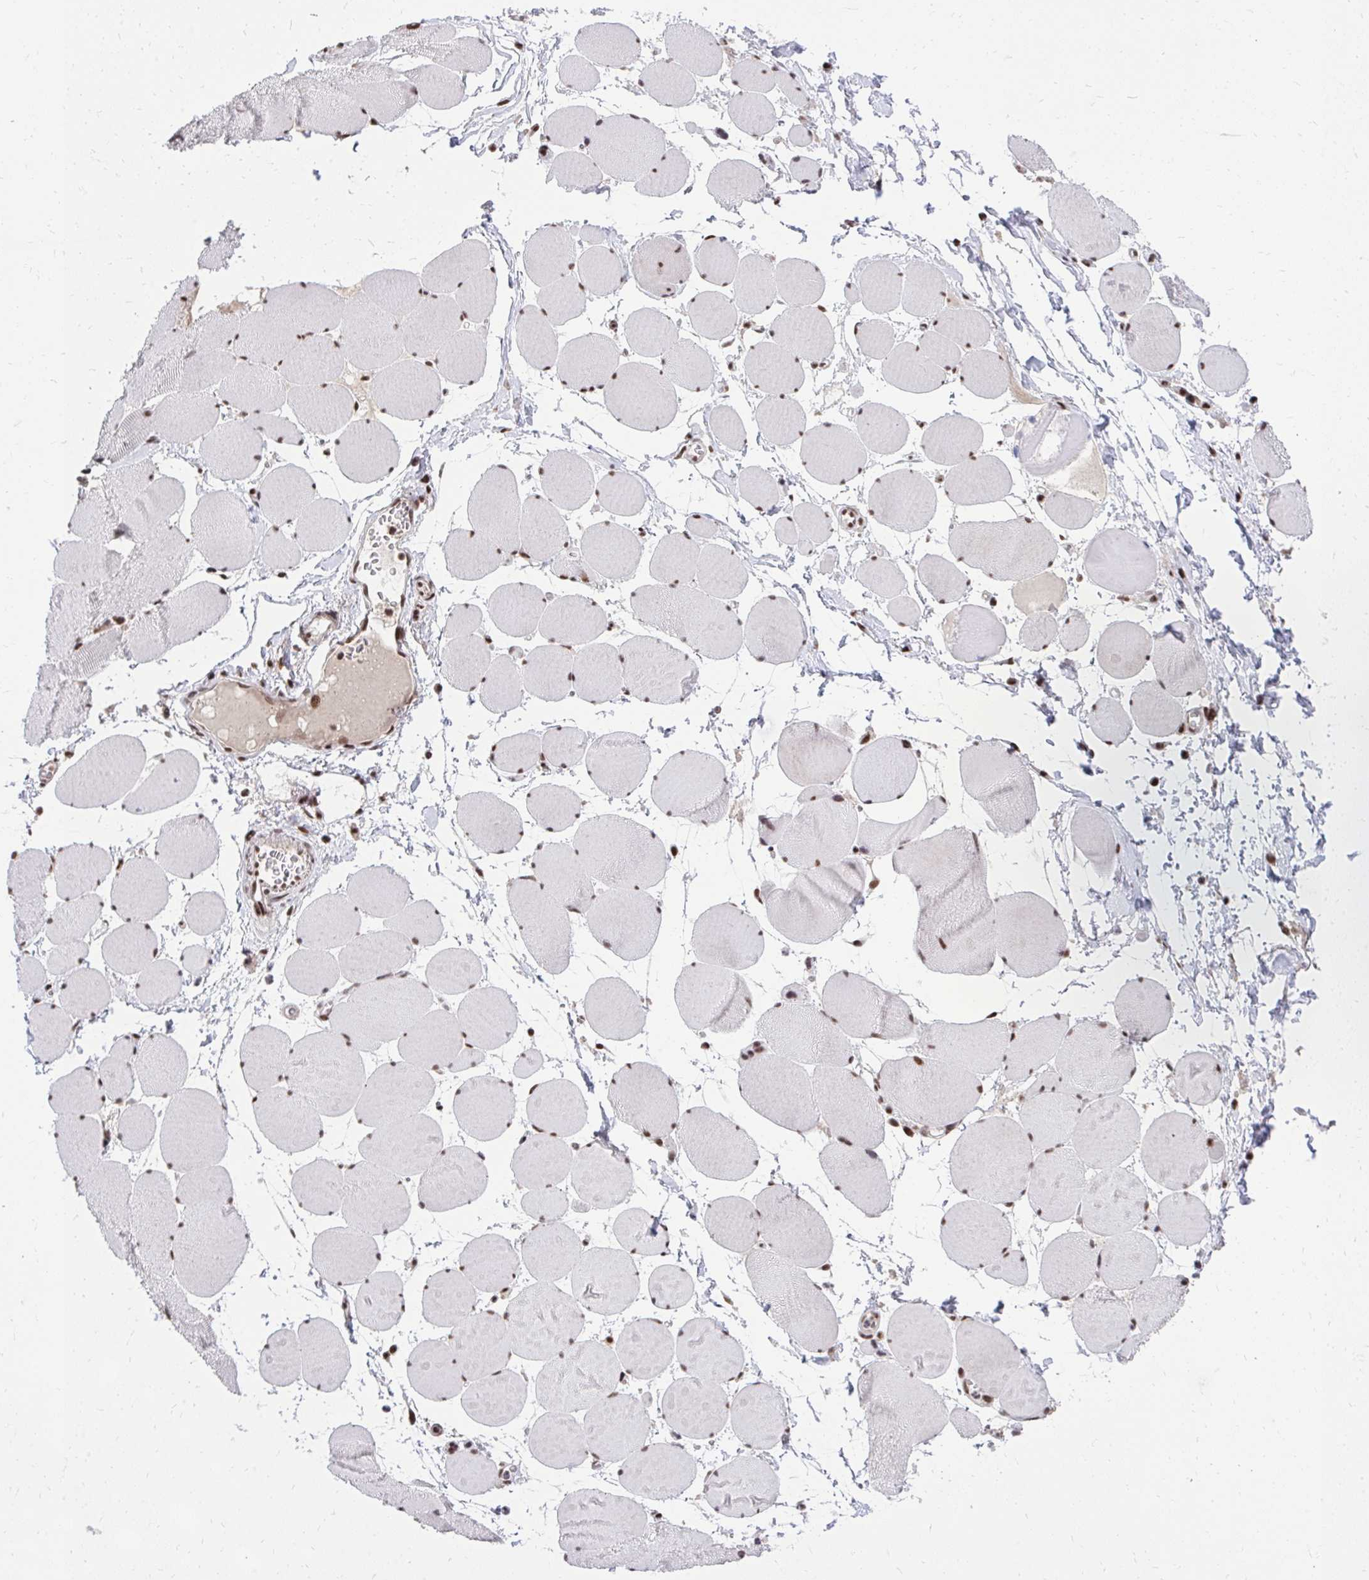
{"staining": {"intensity": "weak", "quantity": "25%-75%", "location": "nuclear"}, "tissue": "skeletal muscle", "cell_type": "Myocytes", "image_type": "normal", "snomed": [{"axis": "morphology", "description": "Normal tissue, NOS"}, {"axis": "topography", "description": "Skeletal muscle"}], "caption": "Weak nuclear expression for a protein is appreciated in approximately 25%-75% of myocytes of normal skeletal muscle using IHC.", "gene": "SYNE4", "patient": {"sex": "female", "age": 75}}